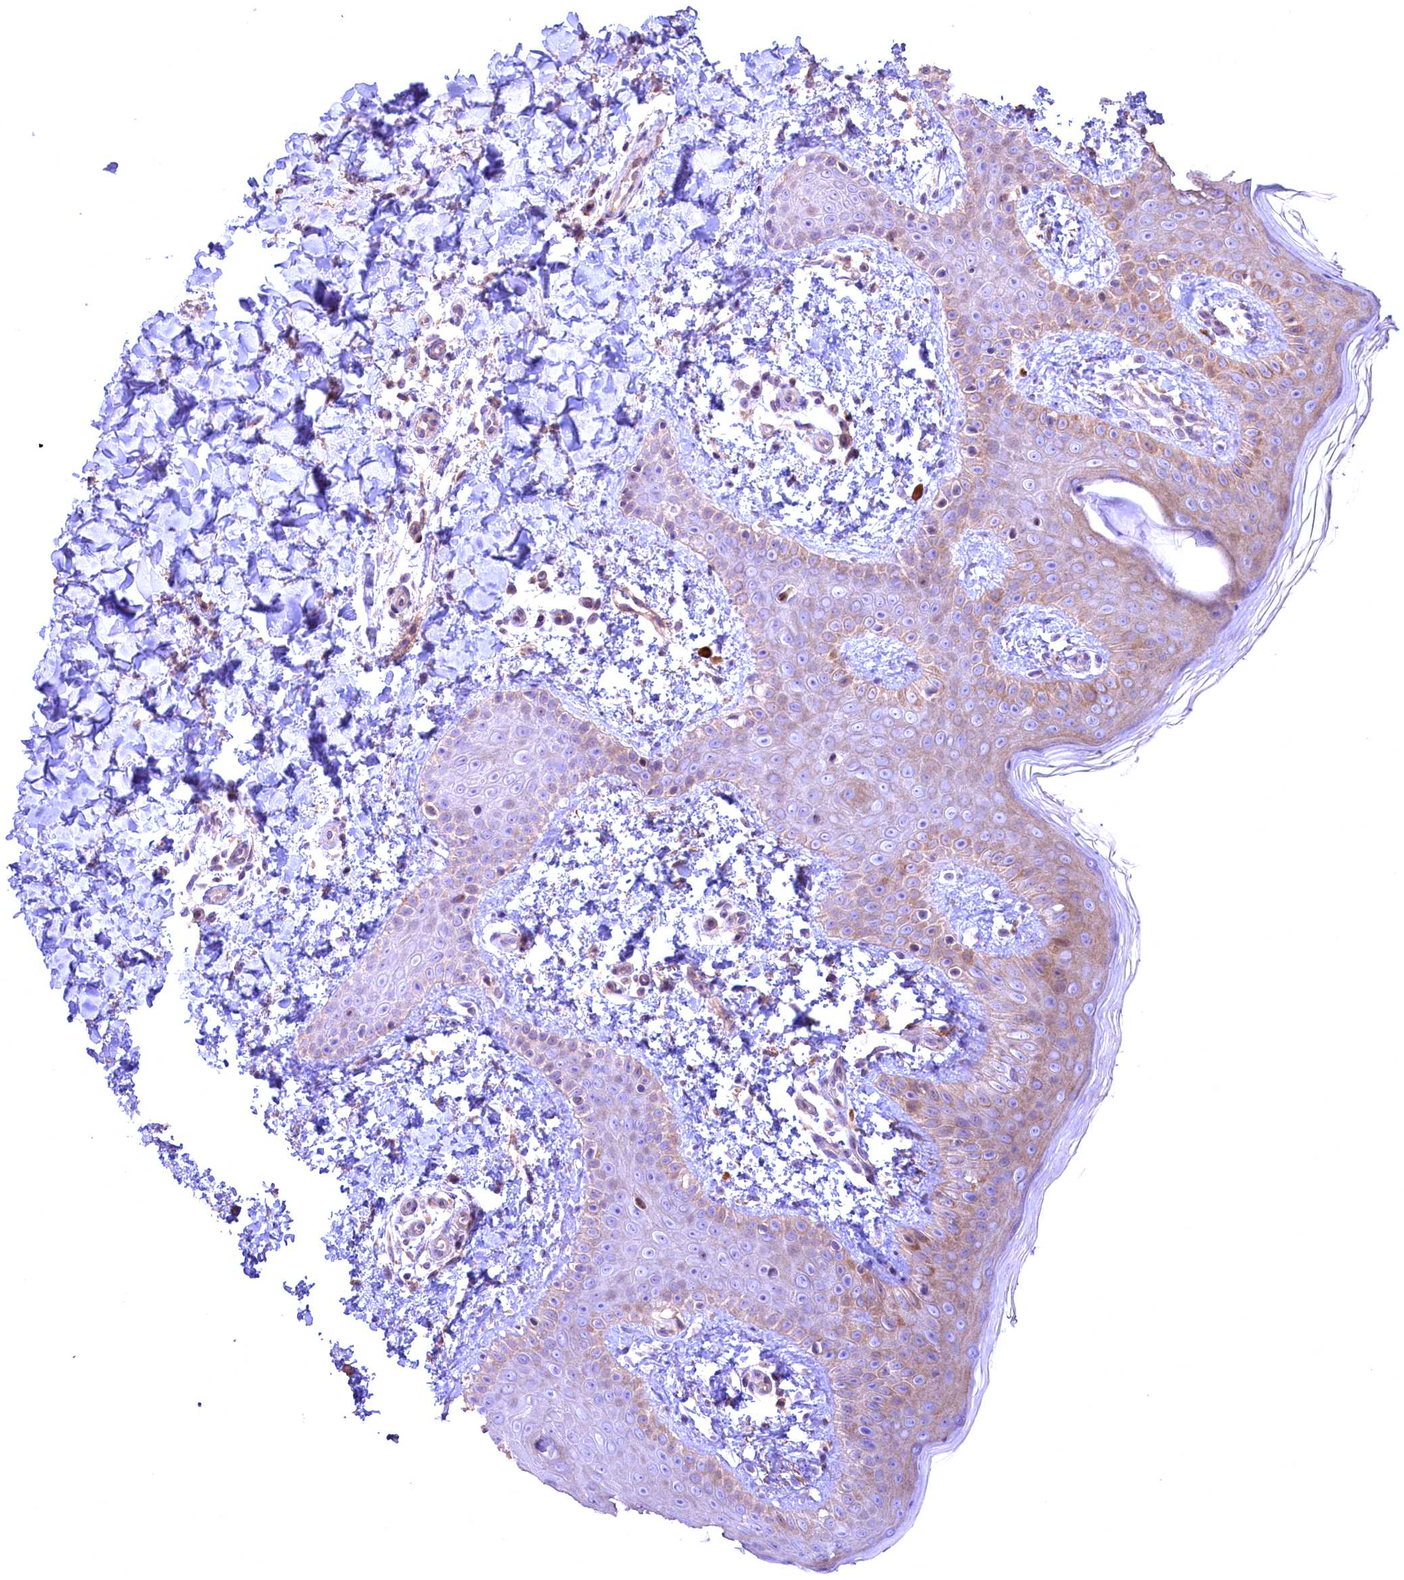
{"staining": {"intensity": "weak", "quantity": ">75%", "location": "cytoplasmic/membranous"}, "tissue": "skin", "cell_type": "Fibroblasts", "image_type": "normal", "snomed": [{"axis": "morphology", "description": "Normal tissue, NOS"}, {"axis": "topography", "description": "Skin"}], "caption": "IHC of normal human skin demonstrates low levels of weak cytoplasmic/membranous positivity in approximately >75% of fibroblasts. (Stains: DAB (3,3'-diaminobenzidine) in brown, nuclei in blue, Microscopy: brightfield microscopy at high magnification).", "gene": "FUZ", "patient": {"sex": "male", "age": 36}}